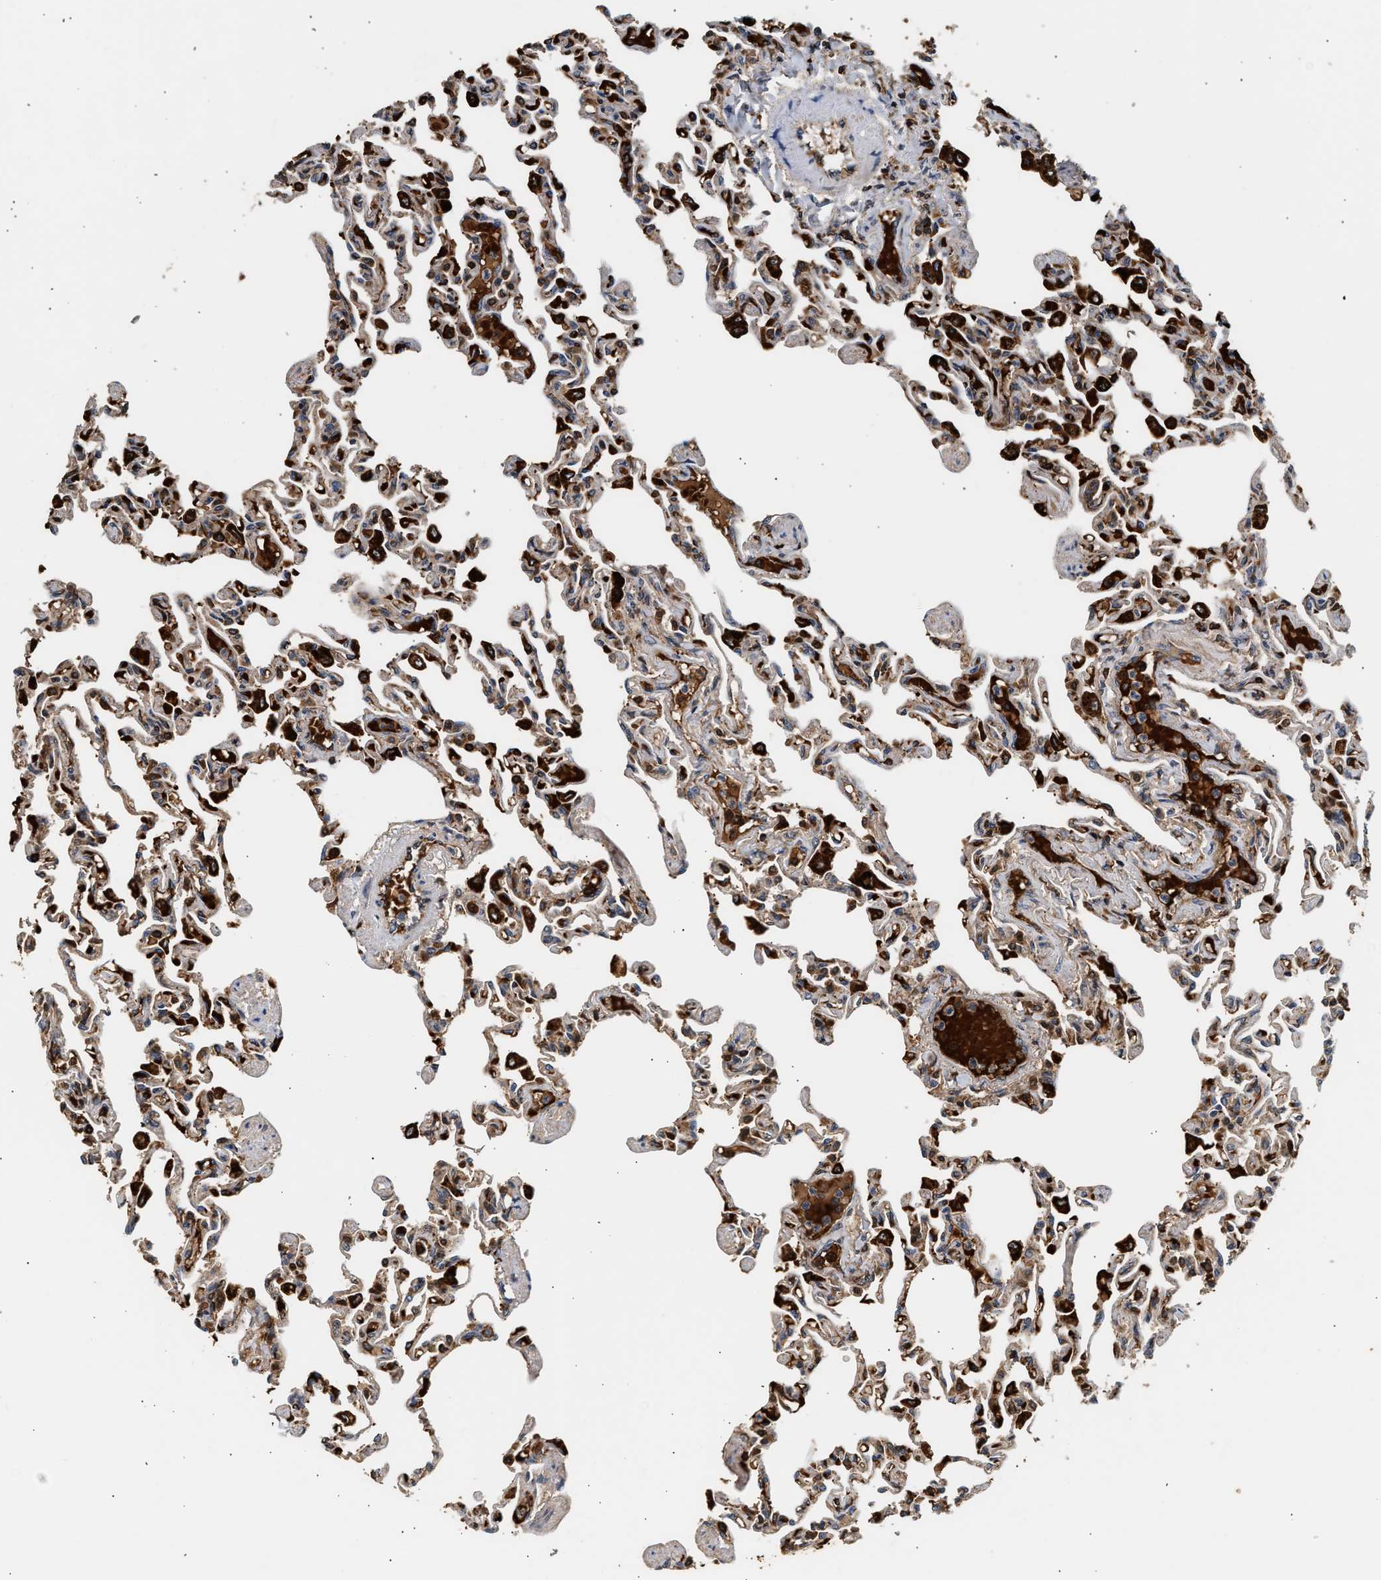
{"staining": {"intensity": "strong", "quantity": "<25%", "location": "cytoplasmic/membranous"}, "tissue": "lung", "cell_type": "Alveolar cells", "image_type": "normal", "snomed": [{"axis": "morphology", "description": "Normal tissue, NOS"}, {"axis": "topography", "description": "Lung"}], "caption": "A brown stain labels strong cytoplasmic/membranous positivity of a protein in alveolar cells of benign lung. Immunohistochemistry stains the protein of interest in brown and the nuclei are stained blue.", "gene": "PLD3", "patient": {"sex": "male", "age": 21}}